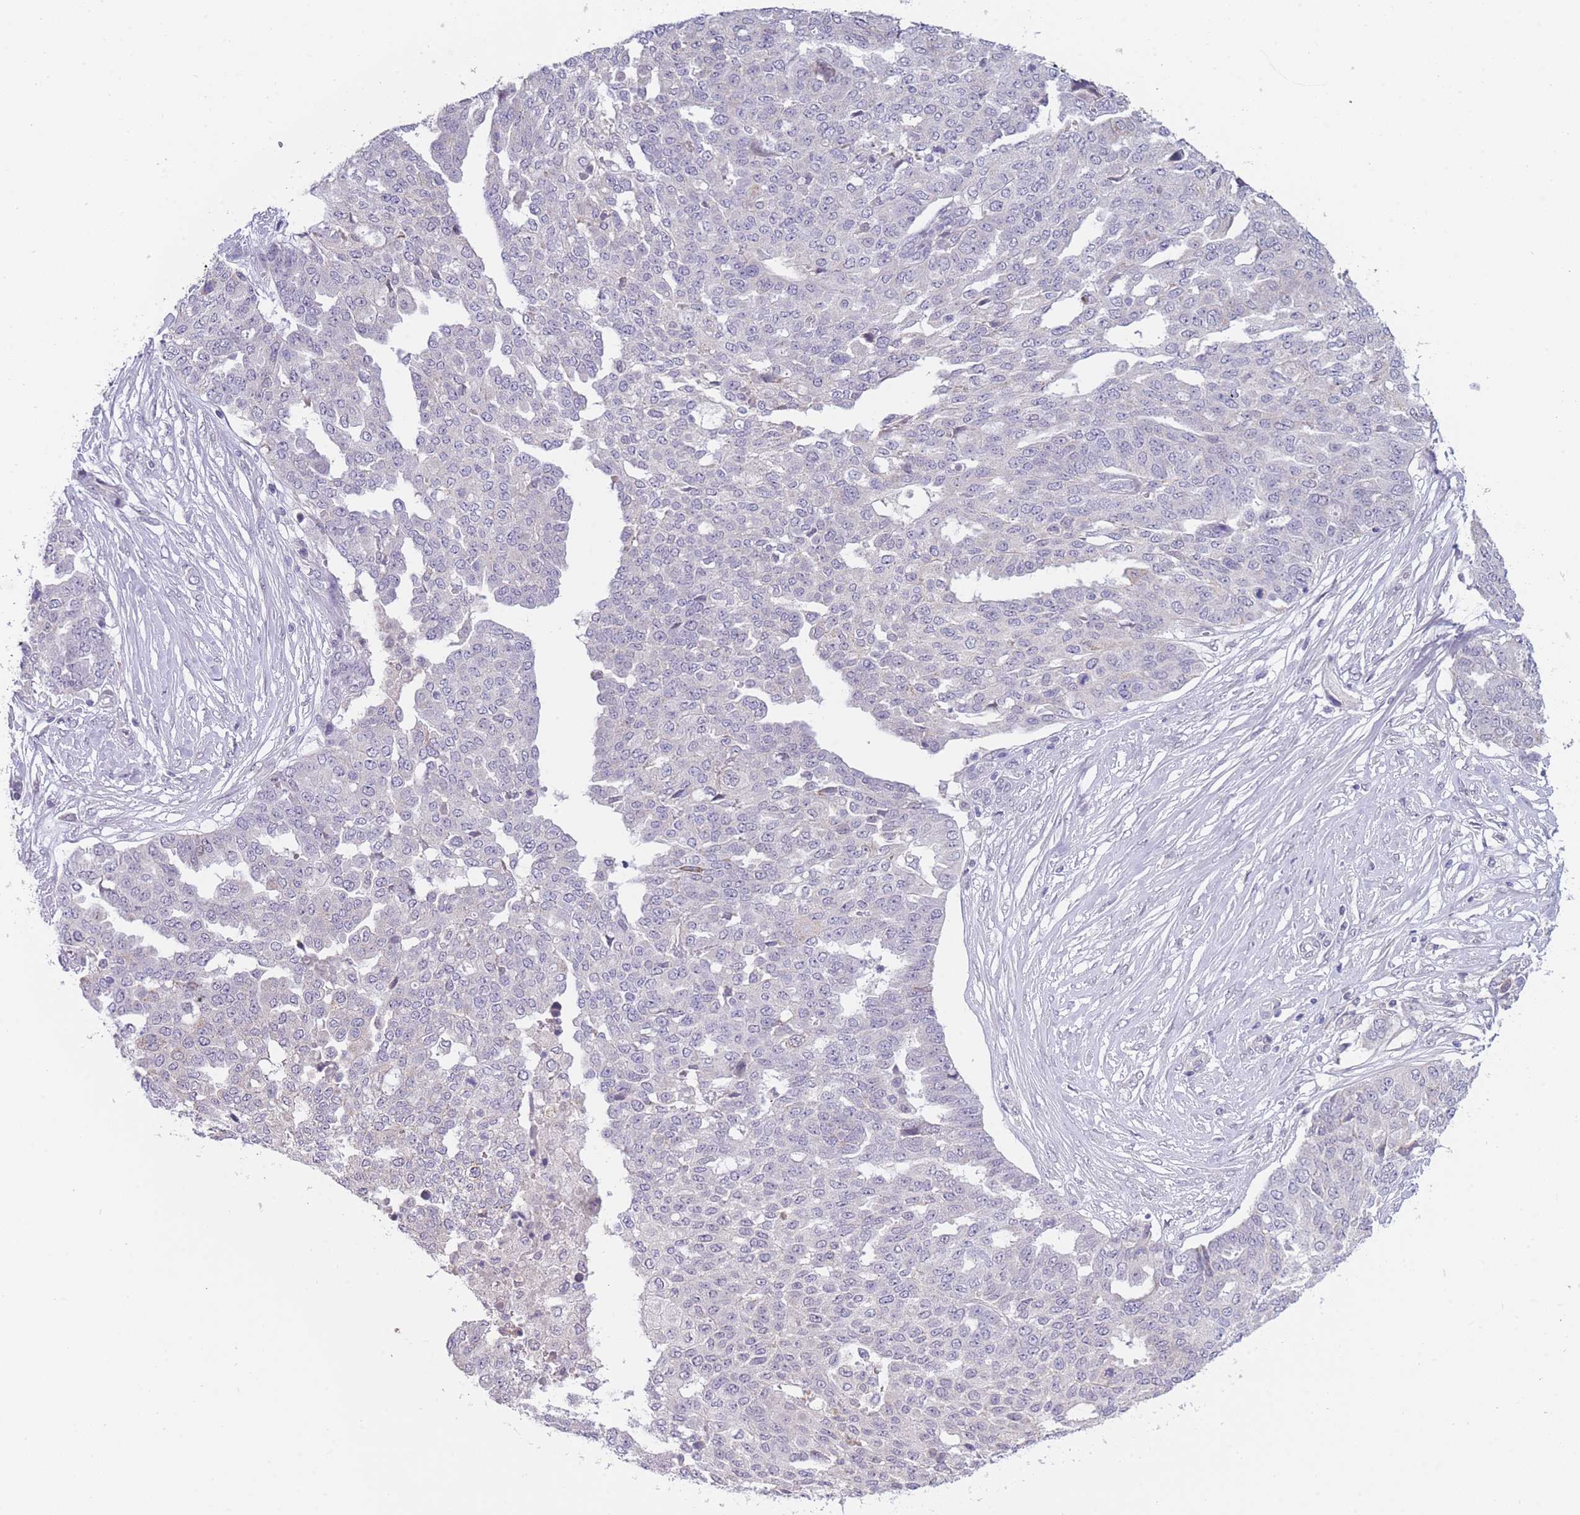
{"staining": {"intensity": "negative", "quantity": "none", "location": "none"}, "tissue": "ovarian cancer", "cell_type": "Tumor cells", "image_type": "cancer", "snomed": [{"axis": "morphology", "description": "Cystadenocarcinoma, serous, NOS"}, {"axis": "topography", "description": "Soft tissue"}, {"axis": "topography", "description": "Ovary"}], "caption": "This histopathology image is of serous cystadenocarcinoma (ovarian) stained with immunohistochemistry to label a protein in brown with the nuclei are counter-stained blue. There is no staining in tumor cells.", "gene": "GOLGA6L25", "patient": {"sex": "female", "age": 57}}